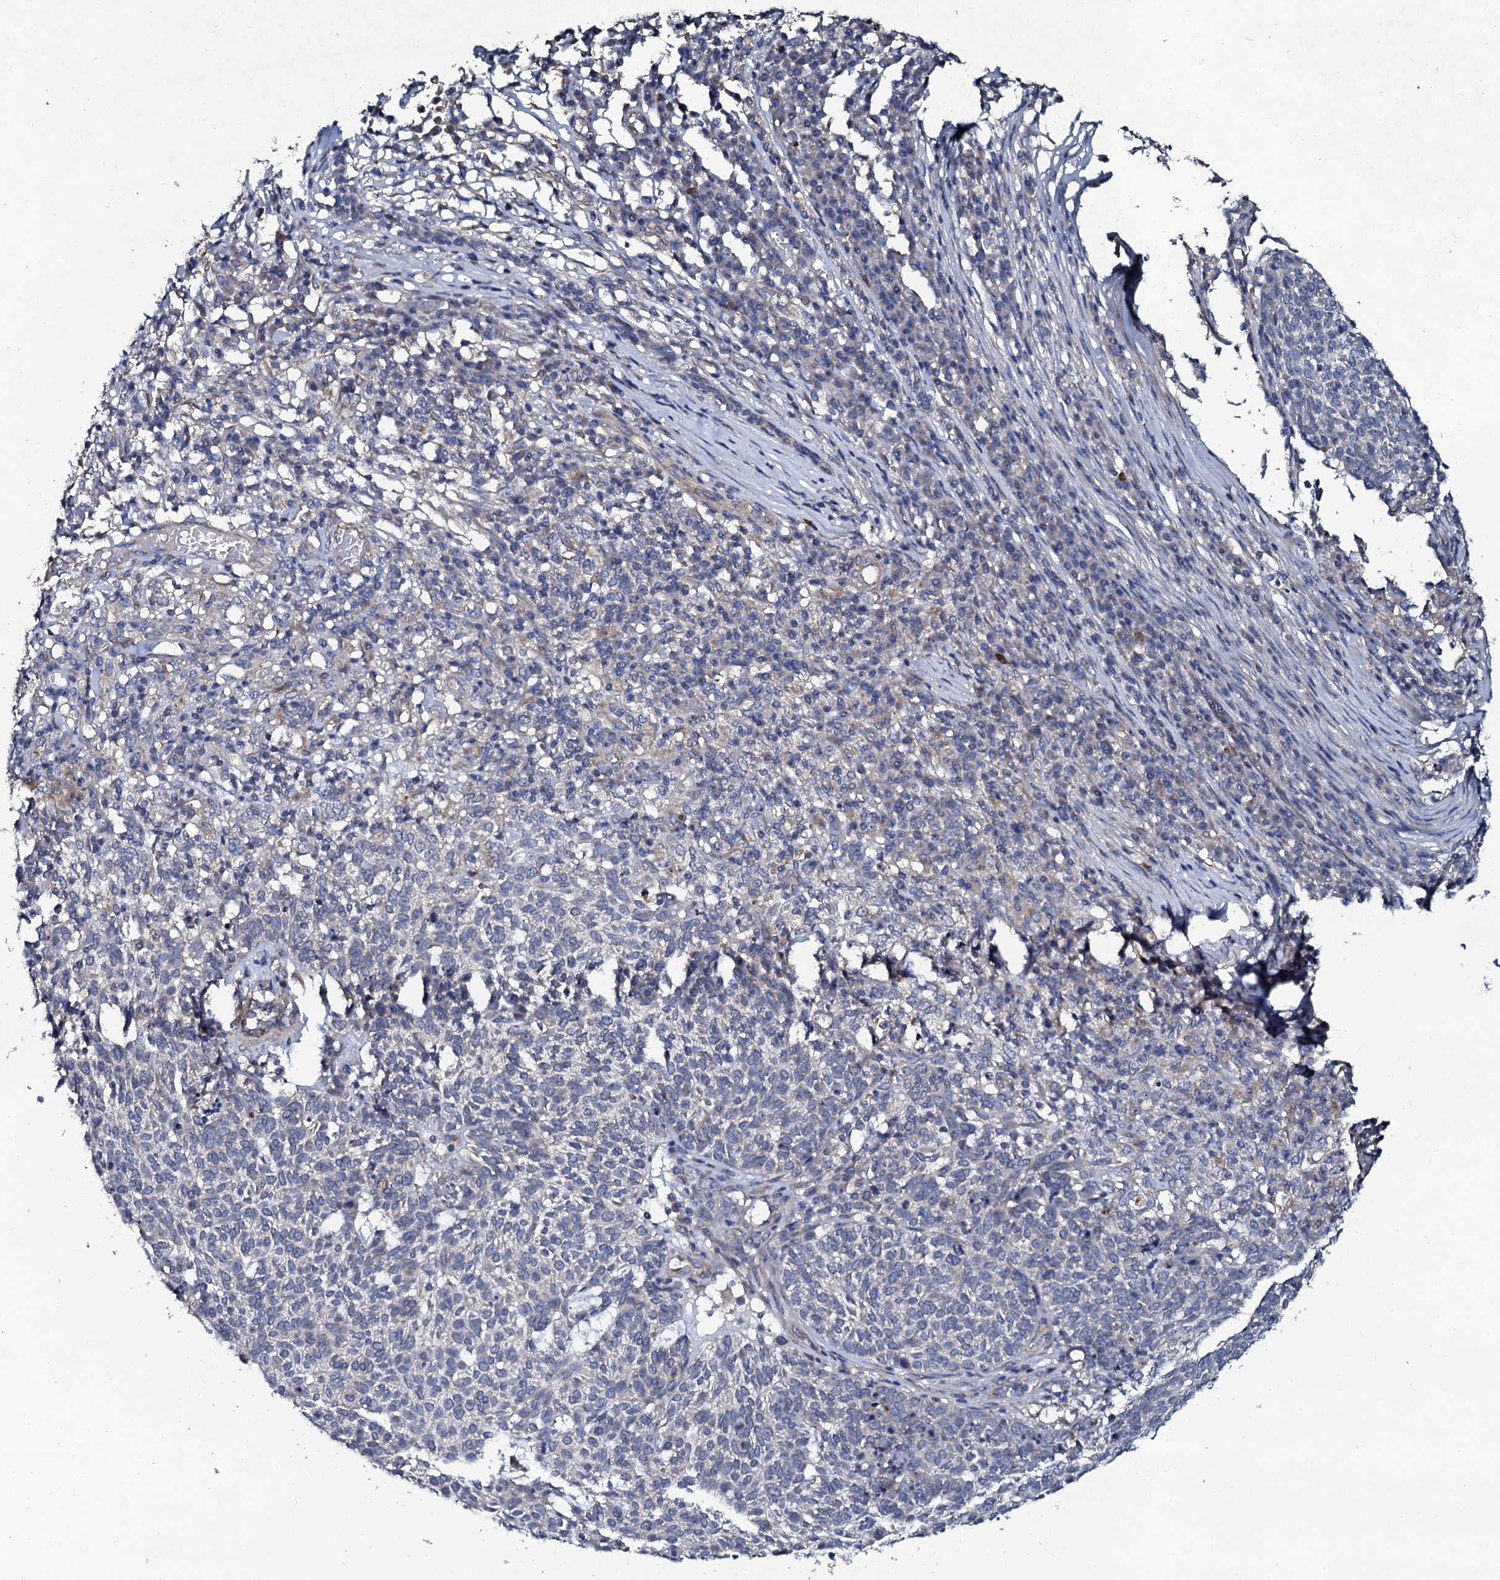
{"staining": {"intensity": "negative", "quantity": "none", "location": "none"}, "tissue": "skin cancer", "cell_type": "Tumor cells", "image_type": "cancer", "snomed": [{"axis": "morphology", "description": "Squamous cell carcinoma, NOS"}, {"axis": "topography", "description": "Skin"}], "caption": "Immunohistochemistry micrograph of neoplastic tissue: squamous cell carcinoma (skin) stained with DAB (3,3'-diaminobenzidine) reveals no significant protein expression in tumor cells.", "gene": "GLCE", "patient": {"sex": "female", "age": 90}}